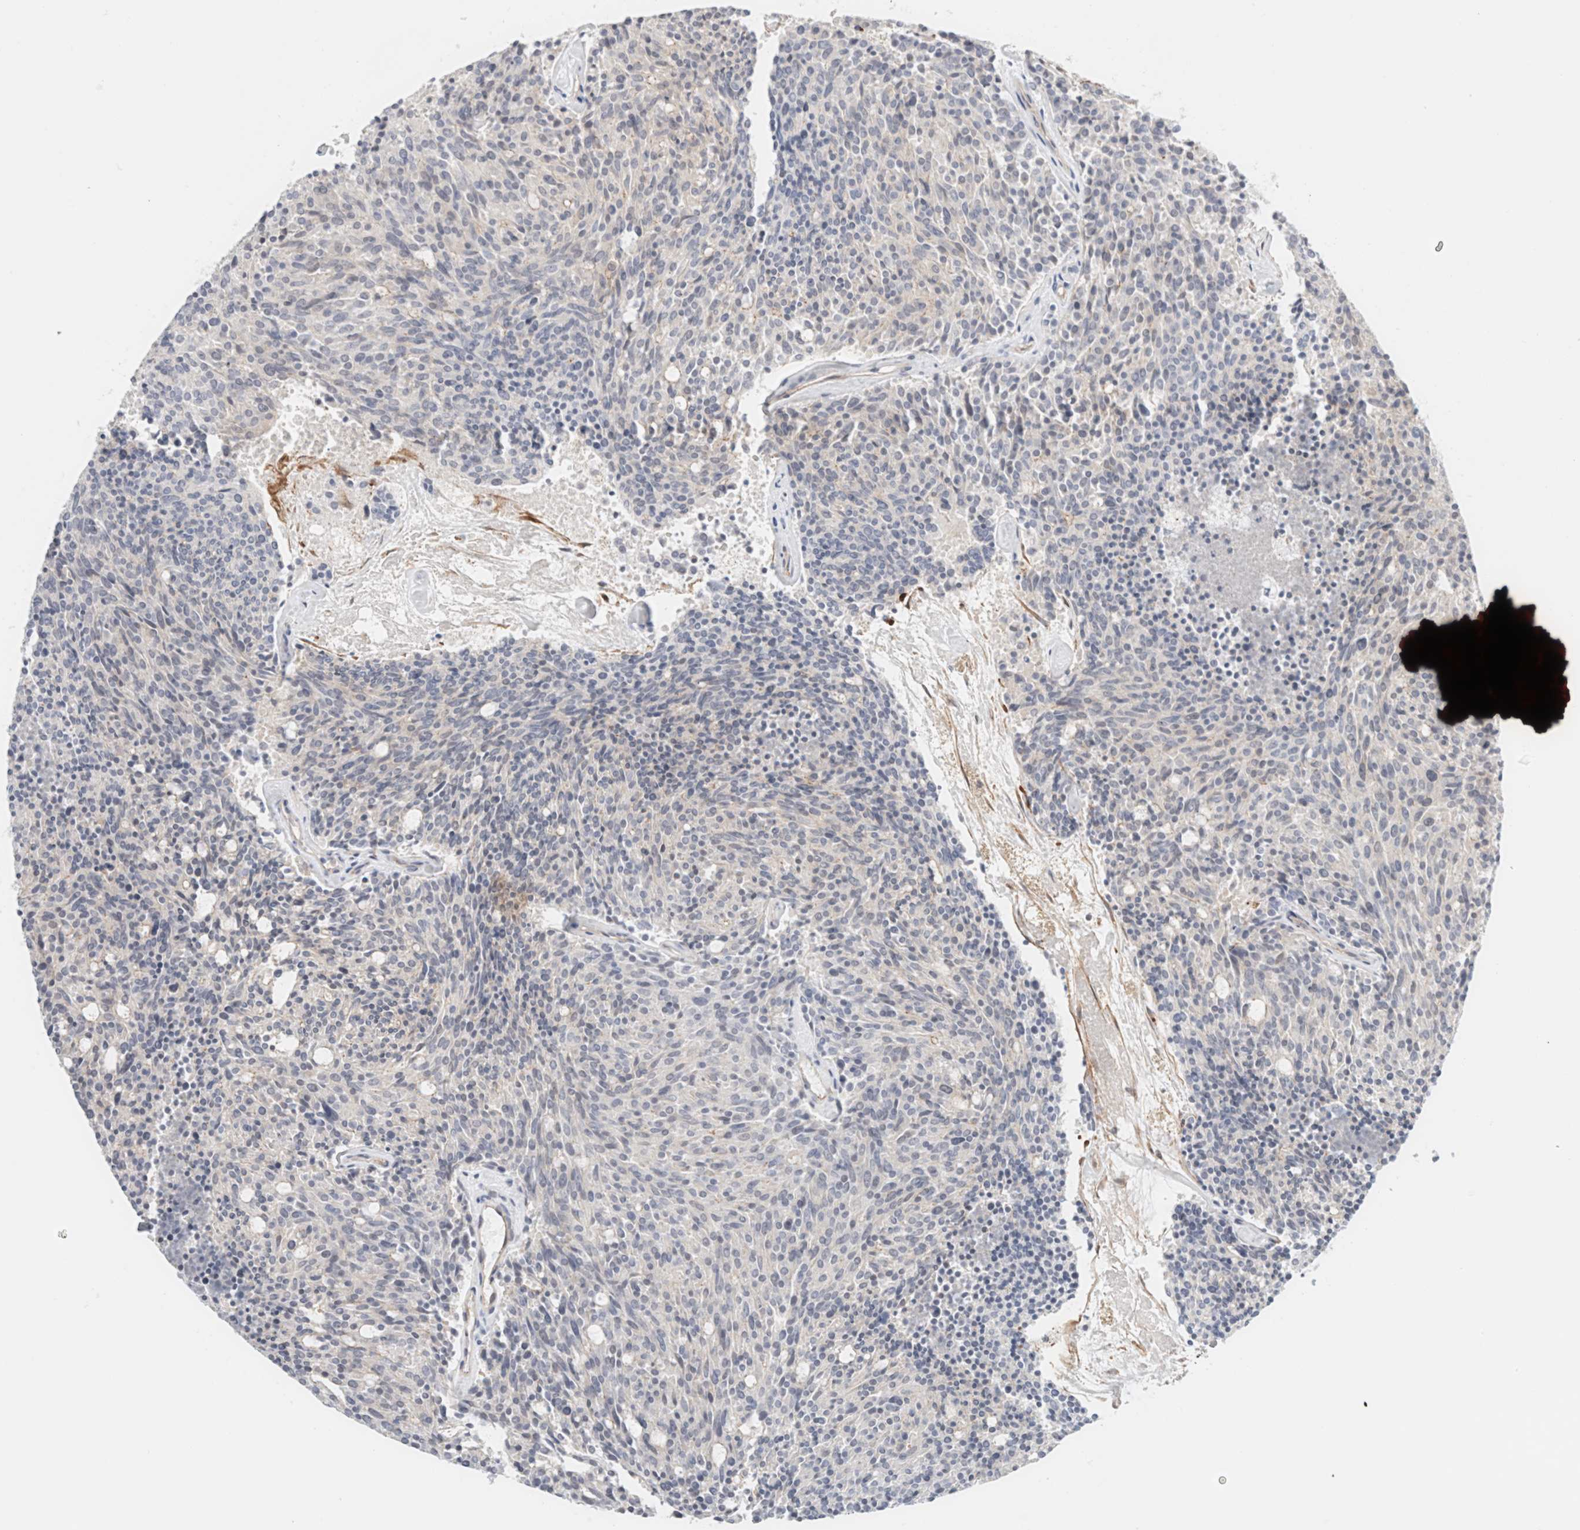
{"staining": {"intensity": "negative", "quantity": "none", "location": "none"}, "tissue": "carcinoid", "cell_type": "Tumor cells", "image_type": "cancer", "snomed": [{"axis": "morphology", "description": "Carcinoid, malignant, NOS"}, {"axis": "topography", "description": "Pancreas"}], "caption": "This is an immunohistochemistry micrograph of human carcinoid. There is no staining in tumor cells.", "gene": "LMCD1", "patient": {"sex": "female", "age": 54}}